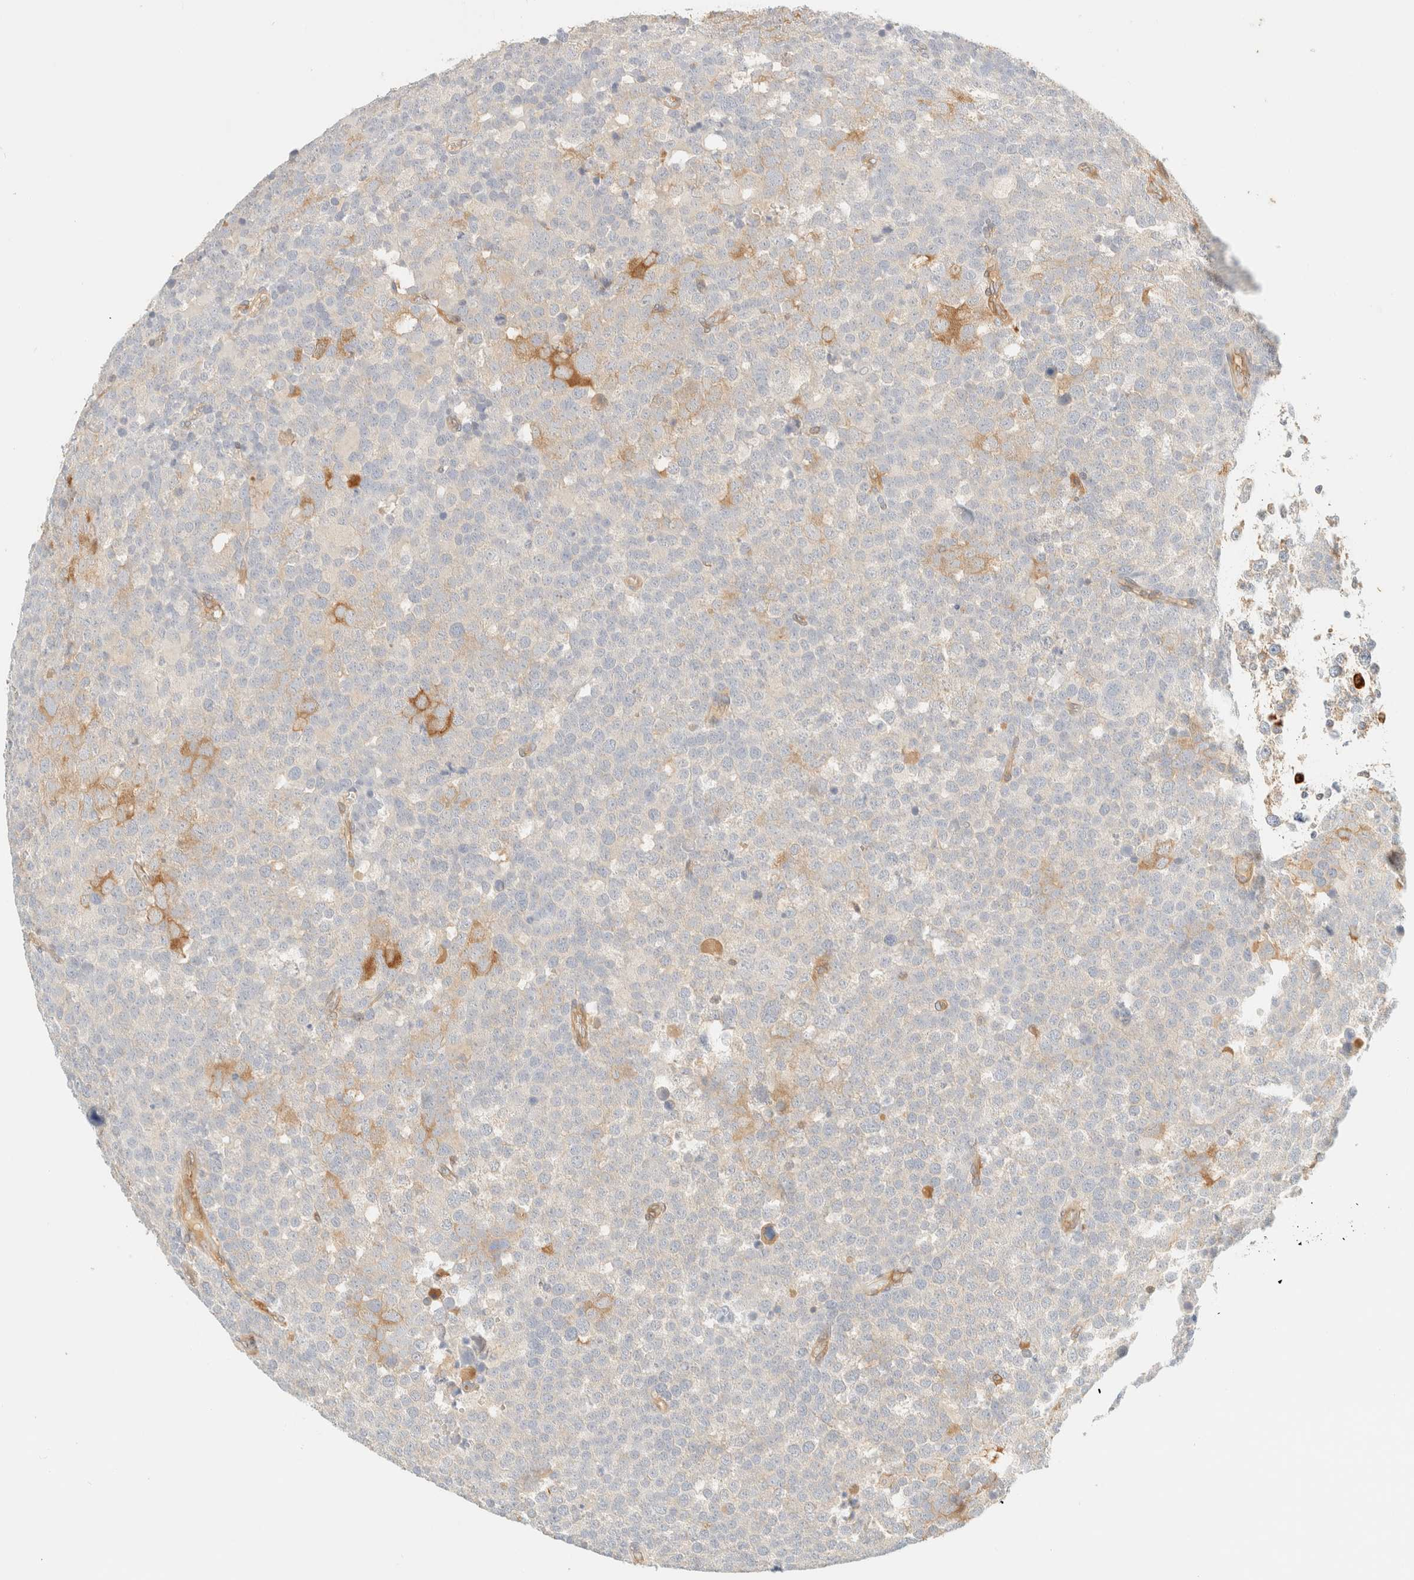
{"staining": {"intensity": "weak", "quantity": "<25%", "location": "cytoplasmic/membranous"}, "tissue": "testis cancer", "cell_type": "Tumor cells", "image_type": "cancer", "snomed": [{"axis": "morphology", "description": "Seminoma, NOS"}, {"axis": "topography", "description": "Testis"}], "caption": "An image of human seminoma (testis) is negative for staining in tumor cells.", "gene": "FHOD1", "patient": {"sex": "male", "age": 71}}